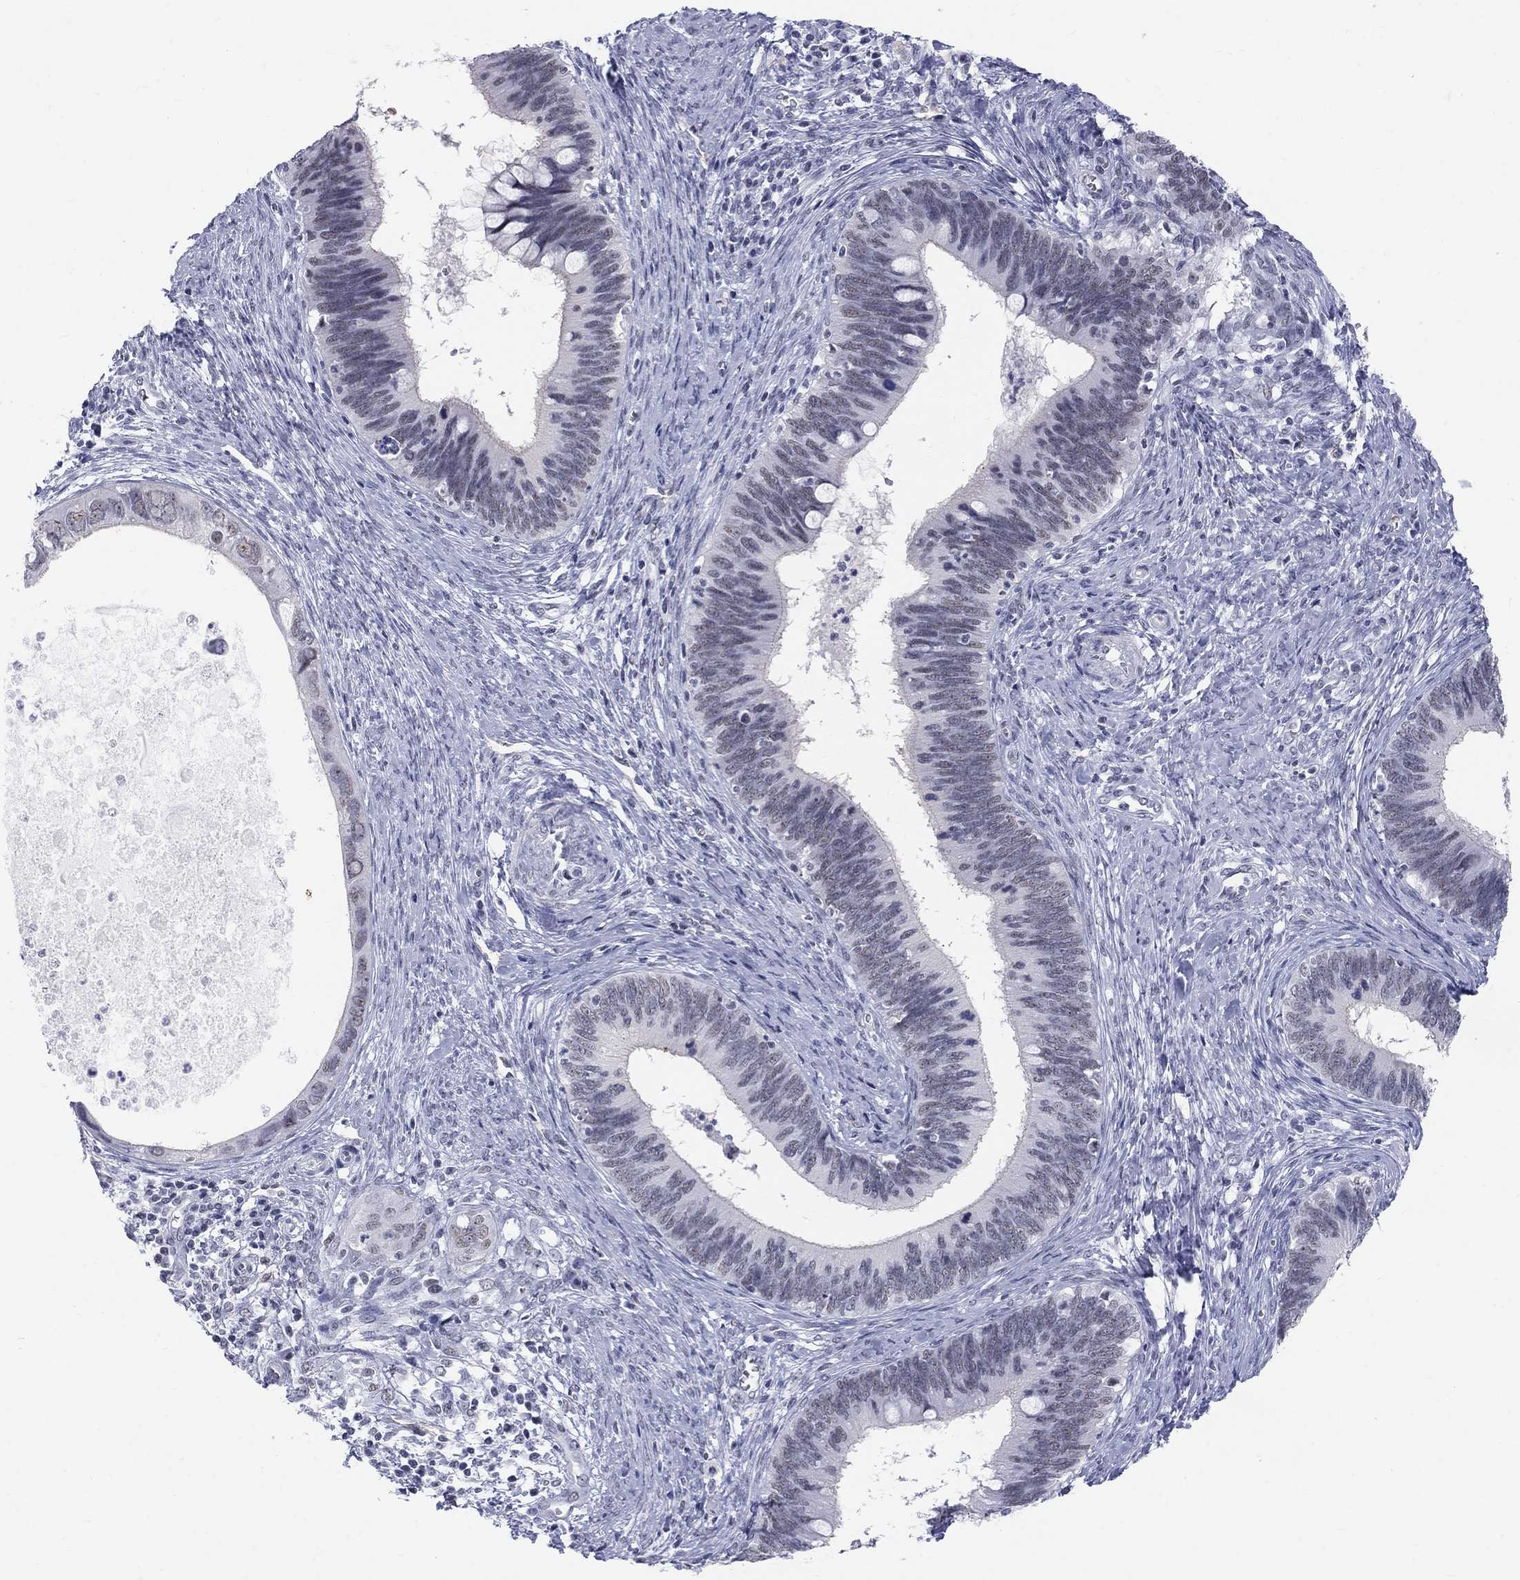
{"staining": {"intensity": "negative", "quantity": "none", "location": "none"}, "tissue": "cervical cancer", "cell_type": "Tumor cells", "image_type": "cancer", "snomed": [{"axis": "morphology", "description": "Adenocarcinoma, NOS"}, {"axis": "topography", "description": "Cervix"}], "caption": "IHC histopathology image of neoplastic tissue: adenocarcinoma (cervical) stained with DAB (3,3'-diaminobenzidine) reveals no significant protein staining in tumor cells.", "gene": "DMTN", "patient": {"sex": "female", "age": 42}}